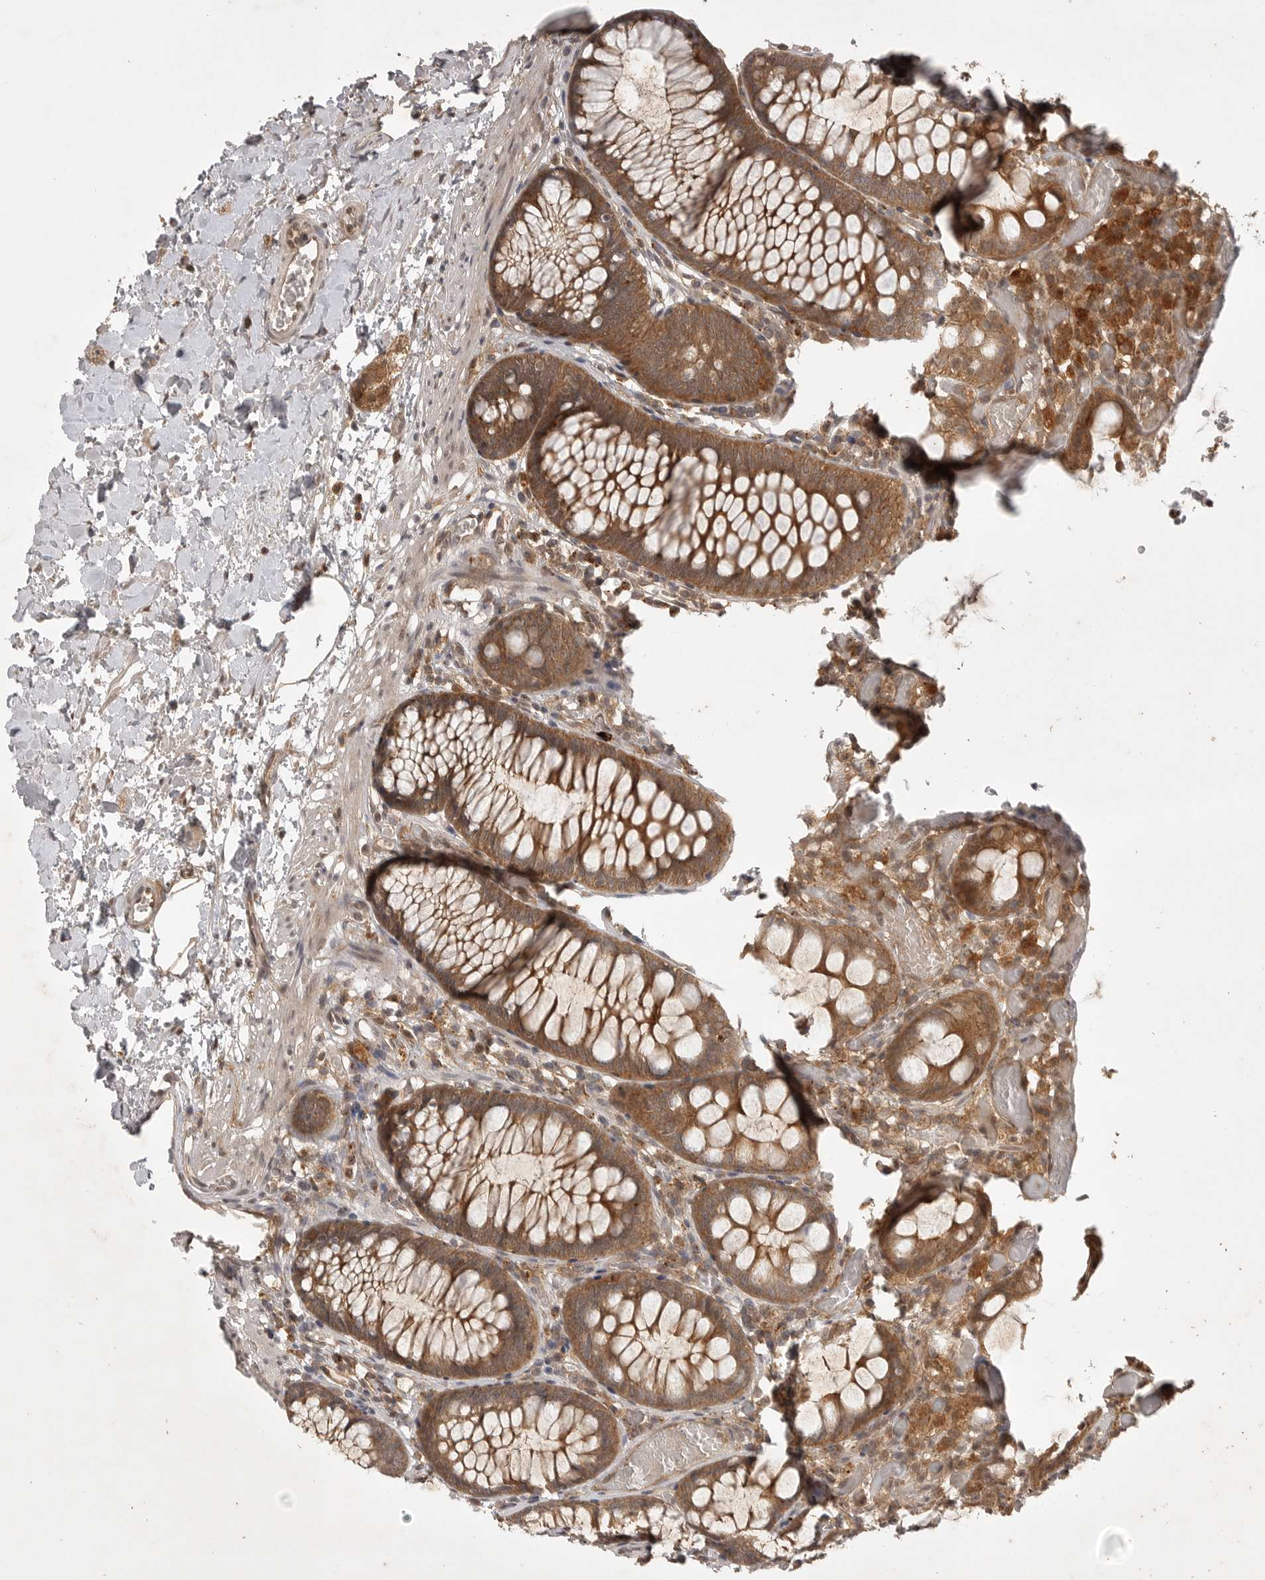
{"staining": {"intensity": "weak", "quantity": ">75%", "location": "cytoplasmic/membranous"}, "tissue": "colon", "cell_type": "Endothelial cells", "image_type": "normal", "snomed": [{"axis": "morphology", "description": "Normal tissue, NOS"}, {"axis": "topography", "description": "Colon"}], "caption": "A high-resolution histopathology image shows immunohistochemistry staining of benign colon, which shows weak cytoplasmic/membranous staining in about >75% of endothelial cells.", "gene": "ZNF232", "patient": {"sex": "male", "age": 14}}